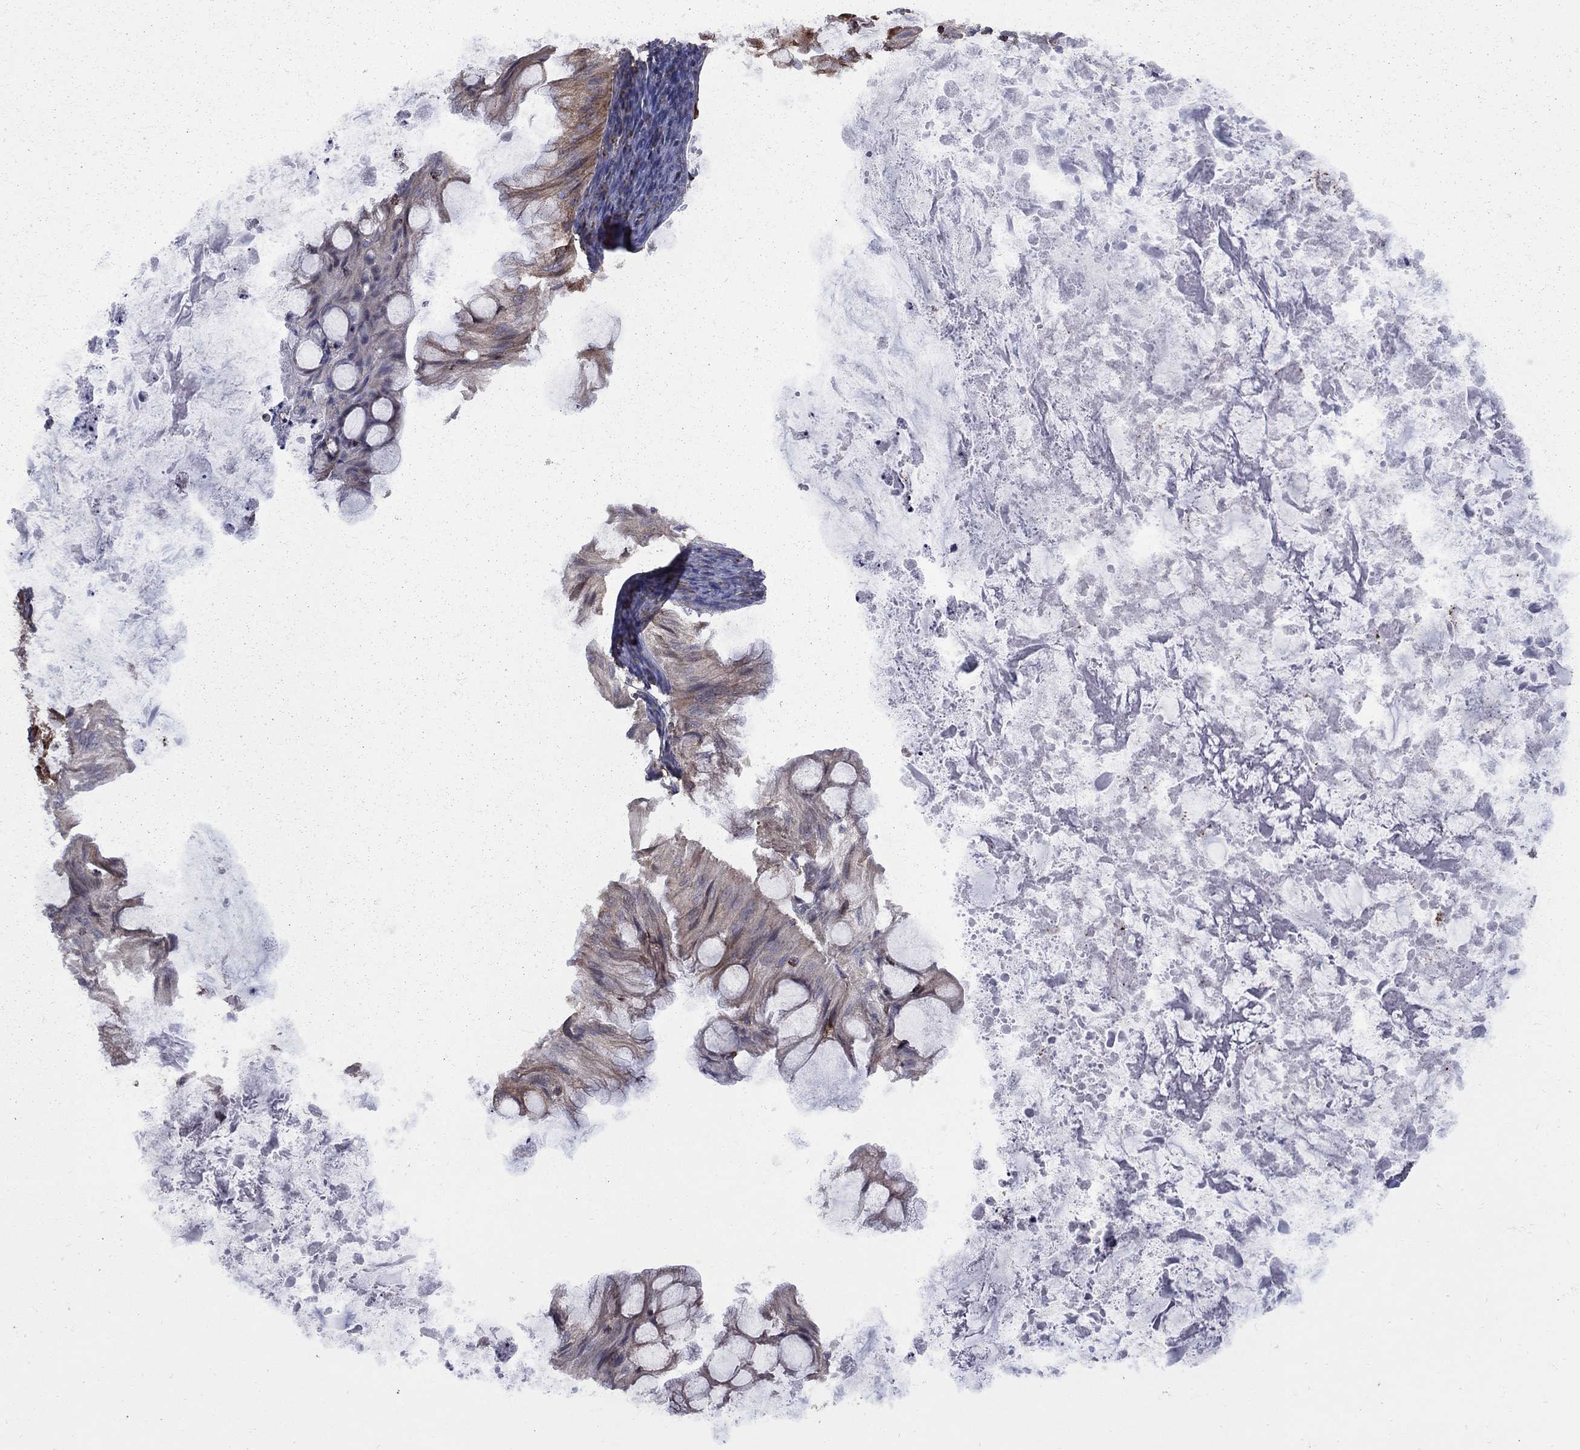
{"staining": {"intensity": "moderate", "quantity": "<25%", "location": "cytoplasmic/membranous"}, "tissue": "ovarian cancer", "cell_type": "Tumor cells", "image_type": "cancer", "snomed": [{"axis": "morphology", "description": "Cystadenocarcinoma, mucinous, NOS"}, {"axis": "topography", "description": "Ovary"}], "caption": "About <25% of tumor cells in human mucinous cystadenocarcinoma (ovarian) demonstrate moderate cytoplasmic/membranous protein expression as visualized by brown immunohistochemical staining.", "gene": "CLPTM1", "patient": {"sex": "female", "age": 57}}